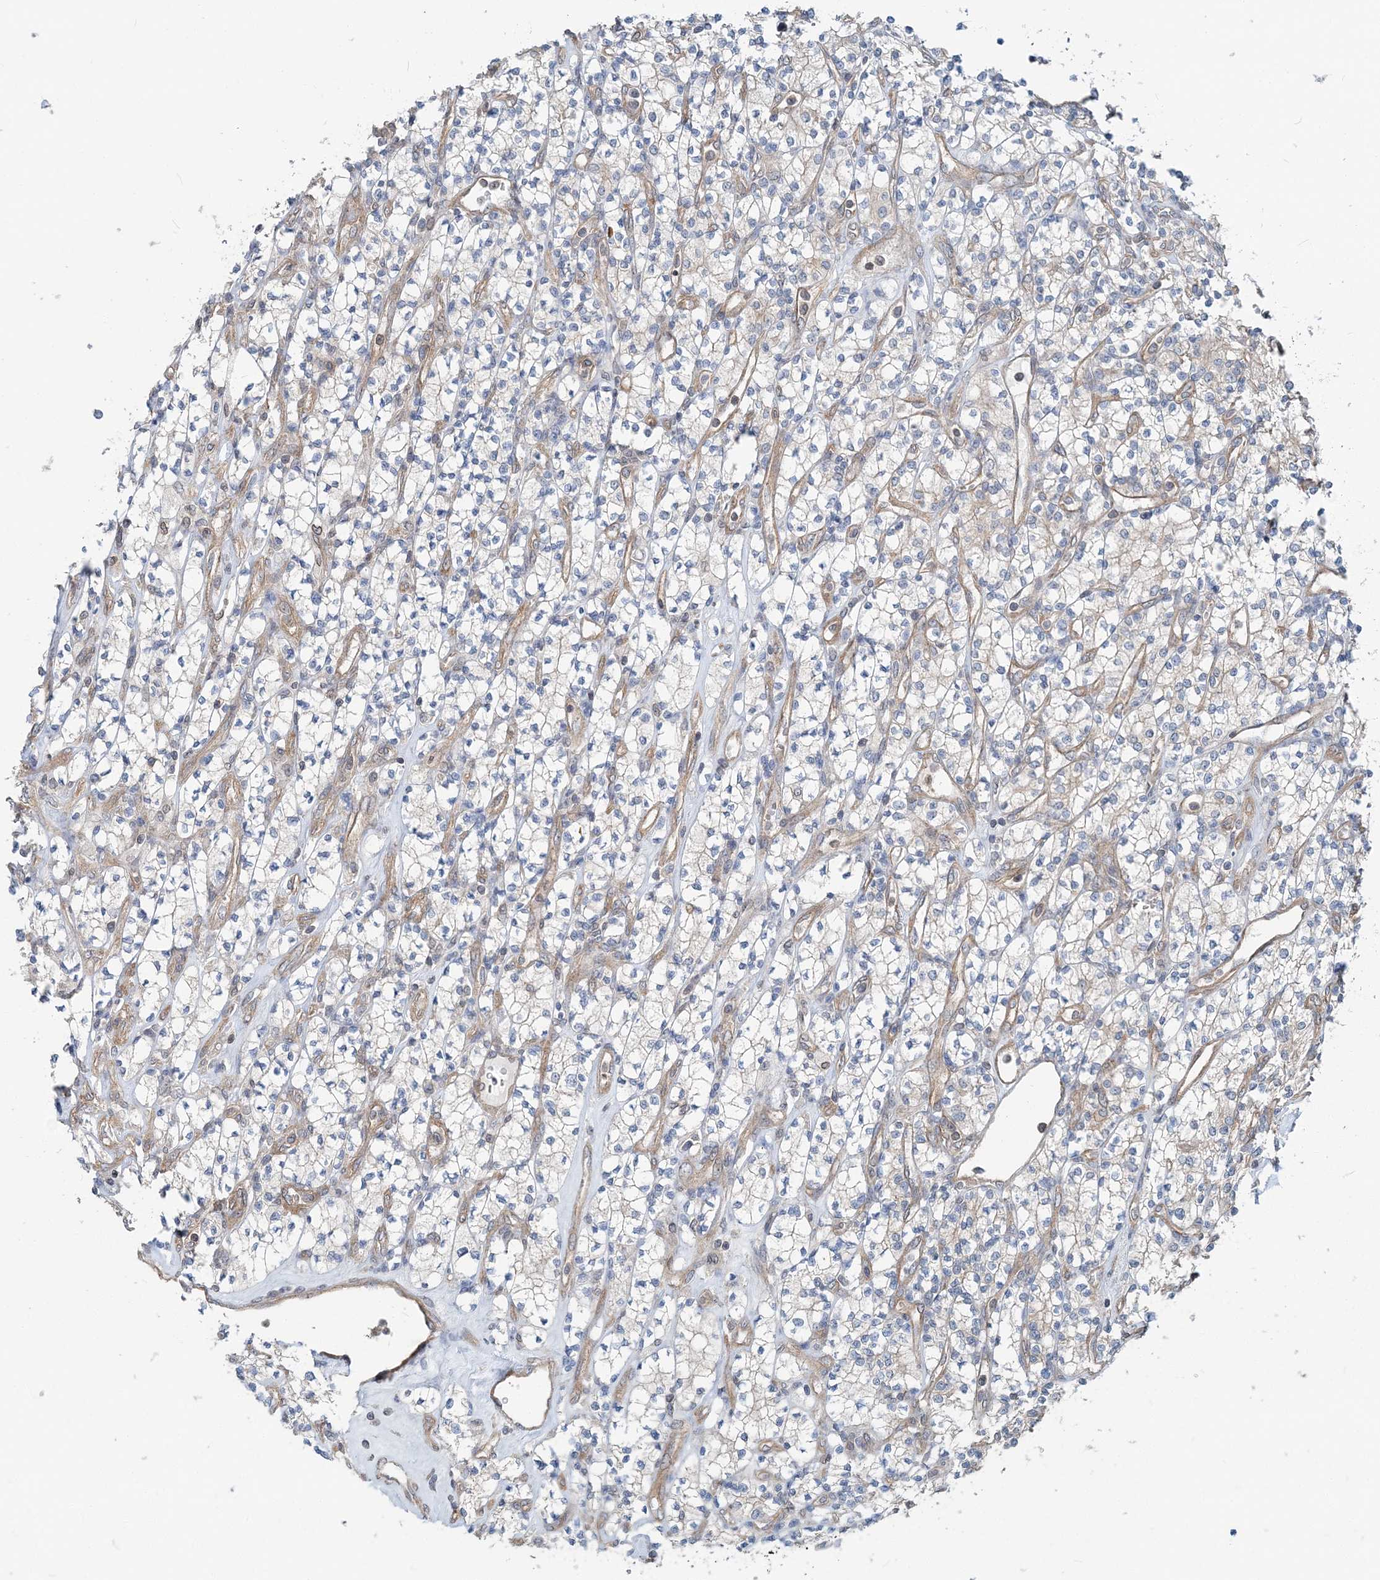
{"staining": {"intensity": "weak", "quantity": "<25%", "location": "cytoplasmic/membranous"}, "tissue": "renal cancer", "cell_type": "Tumor cells", "image_type": "cancer", "snomed": [{"axis": "morphology", "description": "Adenocarcinoma, NOS"}, {"axis": "topography", "description": "Kidney"}], "caption": "This is a histopathology image of immunohistochemistry staining of renal adenocarcinoma, which shows no positivity in tumor cells.", "gene": "MOB4", "patient": {"sex": "male", "age": 77}}